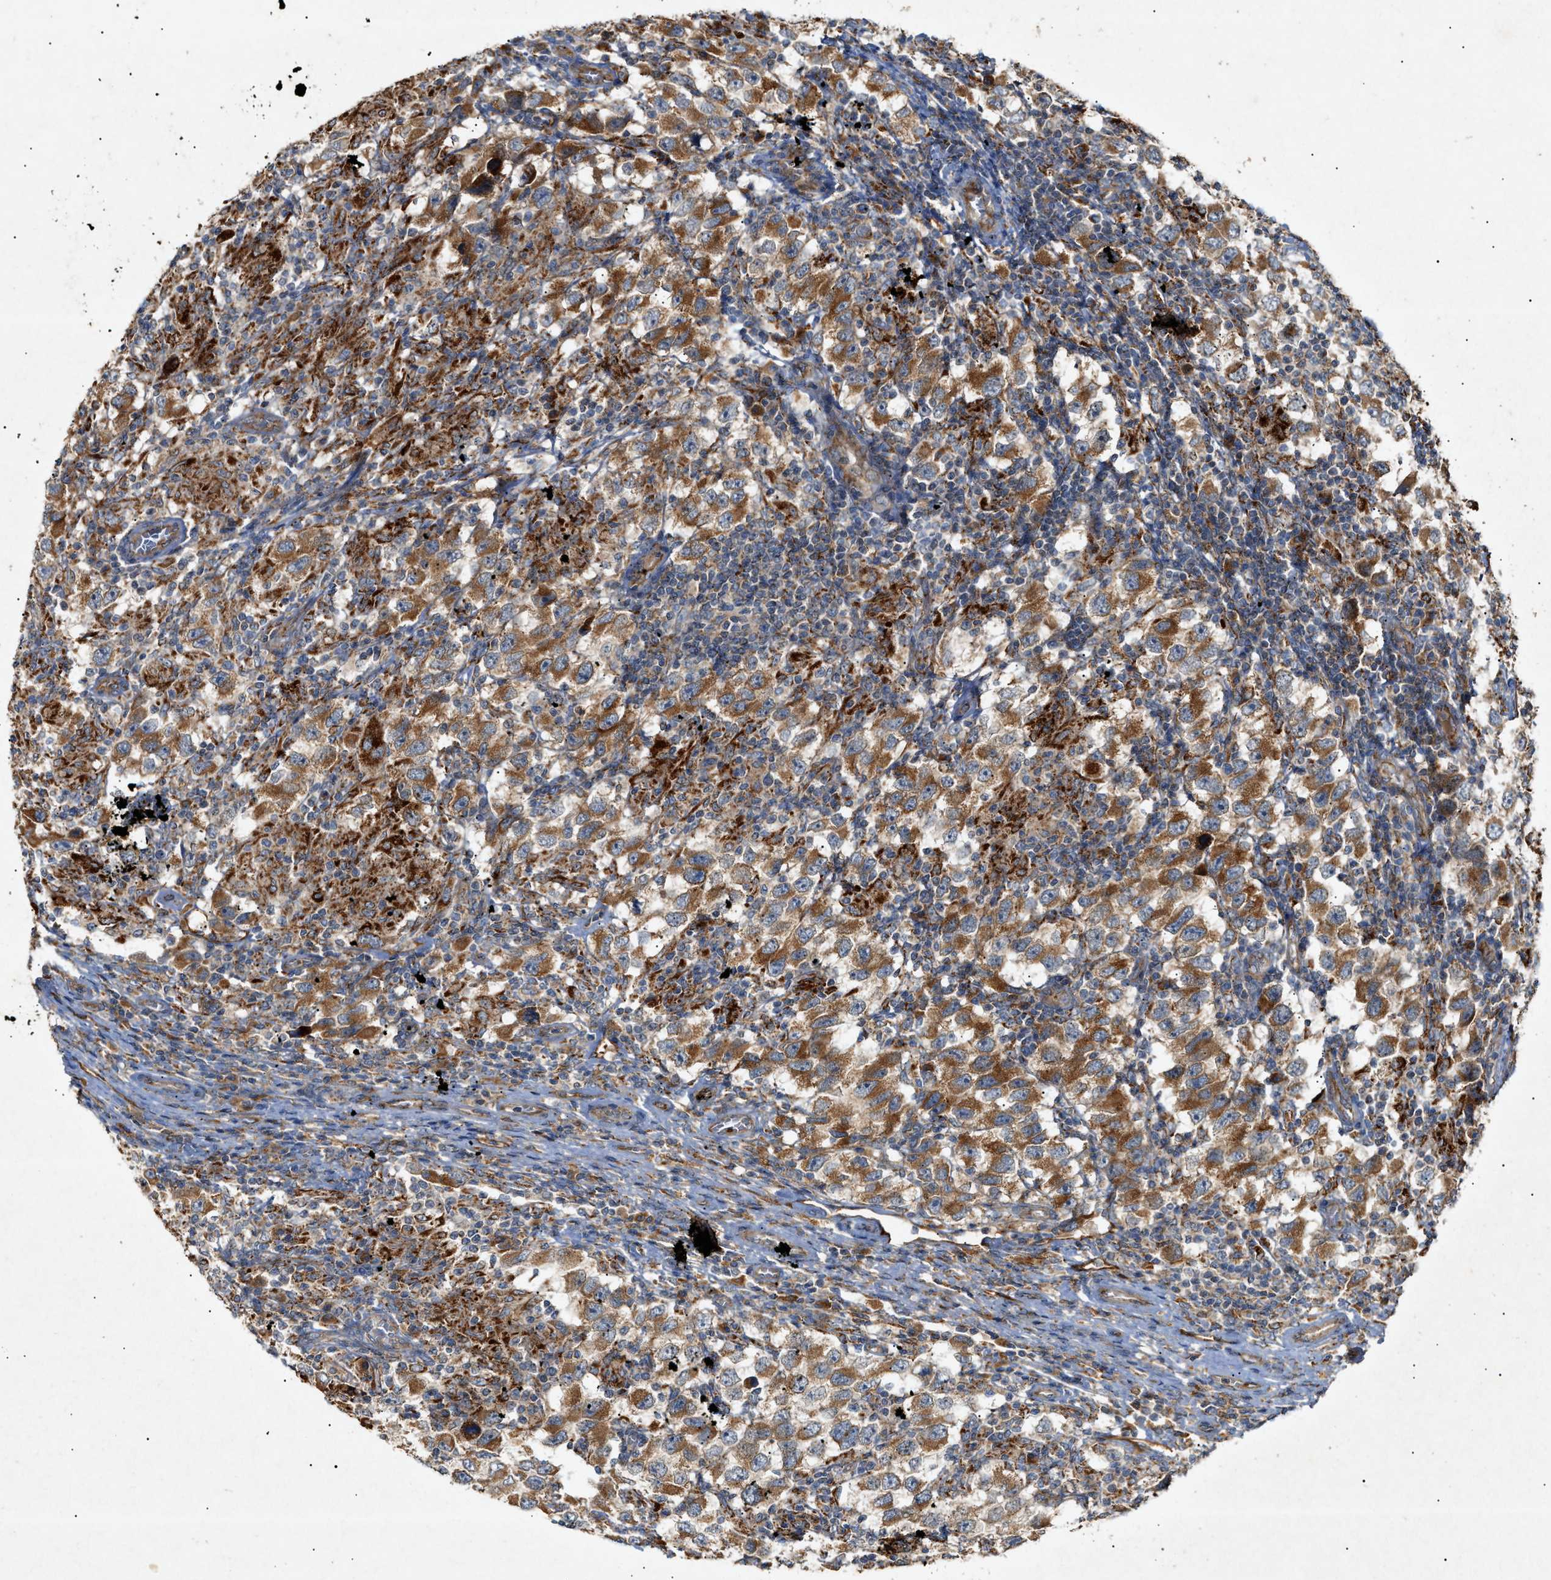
{"staining": {"intensity": "moderate", "quantity": ">75%", "location": "cytoplasmic/membranous"}, "tissue": "testis cancer", "cell_type": "Tumor cells", "image_type": "cancer", "snomed": [{"axis": "morphology", "description": "Carcinoma, Embryonal, NOS"}, {"axis": "topography", "description": "Testis"}], "caption": "High-power microscopy captured an IHC micrograph of testis cancer, revealing moderate cytoplasmic/membranous staining in approximately >75% of tumor cells. The staining was performed using DAB, with brown indicating positive protein expression. Nuclei are stained blue with hematoxylin.", "gene": "MTCH1", "patient": {"sex": "male", "age": 21}}